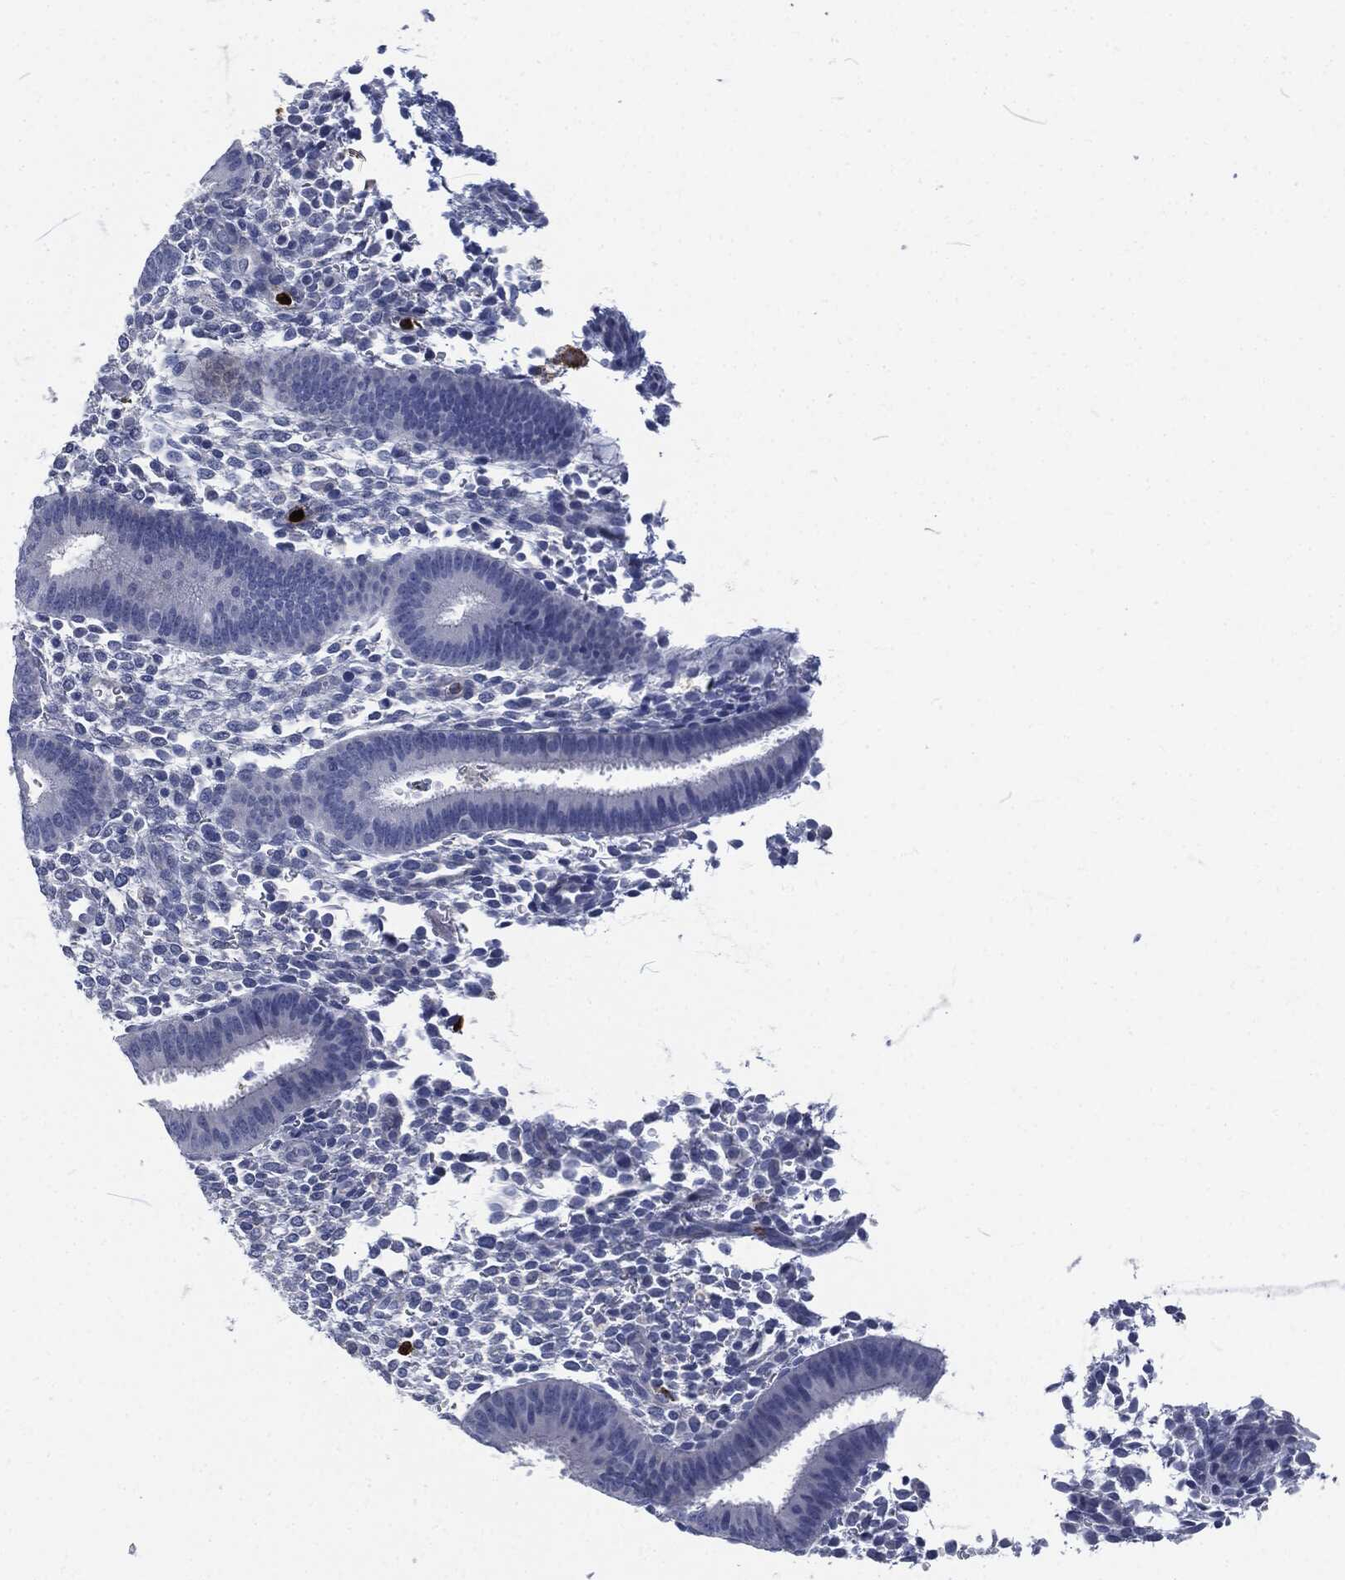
{"staining": {"intensity": "negative", "quantity": "none", "location": "none"}, "tissue": "endometrium", "cell_type": "Cells in endometrial stroma", "image_type": "normal", "snomed": [{"axis": "morphology", "description": "Normal tissue, NOS"}, {"axis": "topography", "description": "Endometrium"}], "caption": "Endometrium stained for a protein using IHC demonstrates no expression cells in endometrial stroma.", "gene": "MPO", "patient": {"sex": "female", "age": 39}}